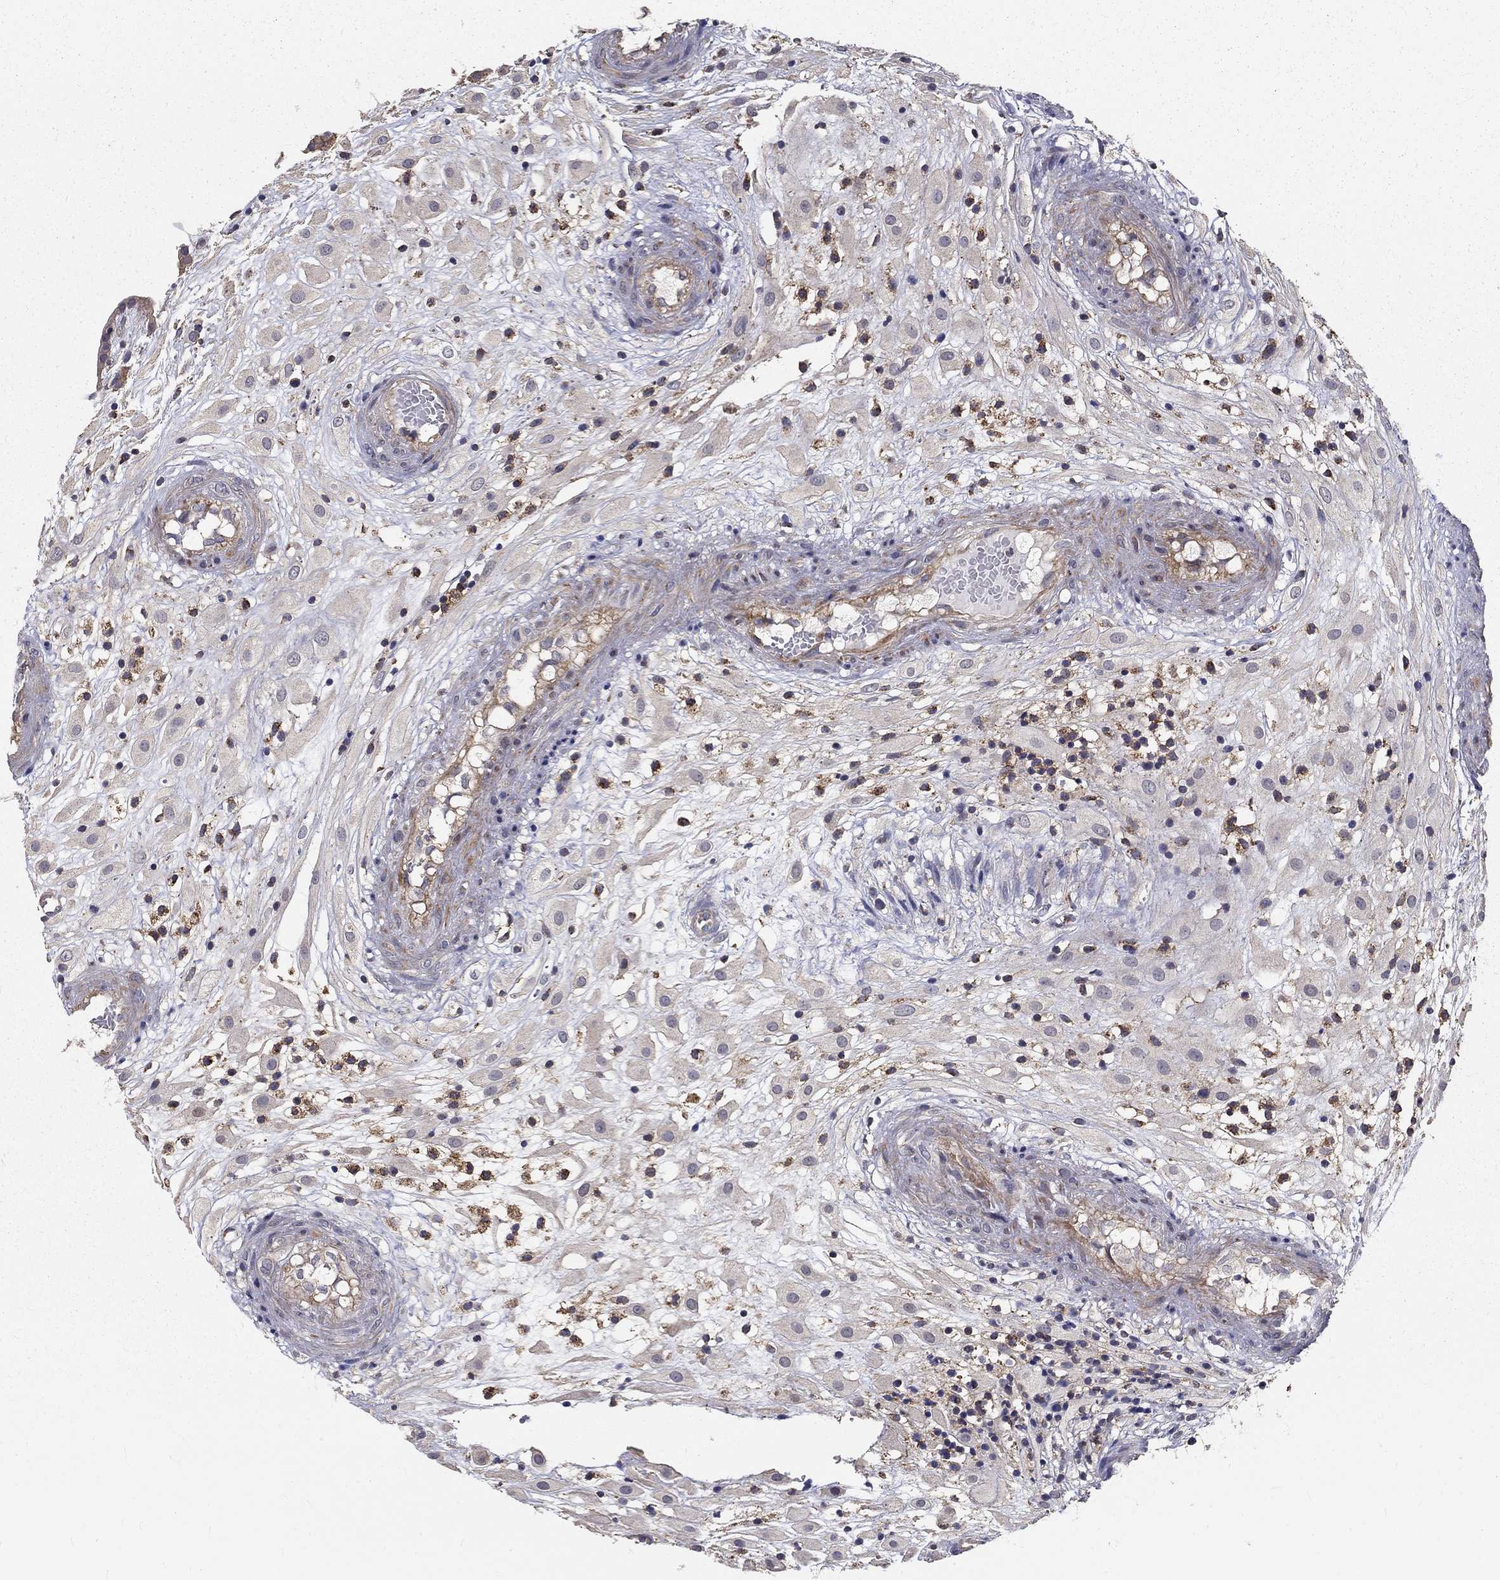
{"staining": {"intensity": "negative", "quantity": "none", "location": "none"}, "tissue": "placenta", "cell_type": "Decidual cells", "image_type": "normal", "snomed": [{"axis": "morphology", "description": "Normal tissue, NOS"}, {"axis": "topography", "description": "Placenta"}], "caption": "This micrograph is of normal placenta stained with IHC to label a protein in brown with the nuclei are counter-stained blue. There is no staining in decidual cells. Brightfield microscopy of IHC stained with DAB (3,3'-diaminobenzidine) (brown) and hematoxylin (blue), captured at high magnification.", "gene": "ALDH4A1", "patient": {"sex": "female", "age": 24}}